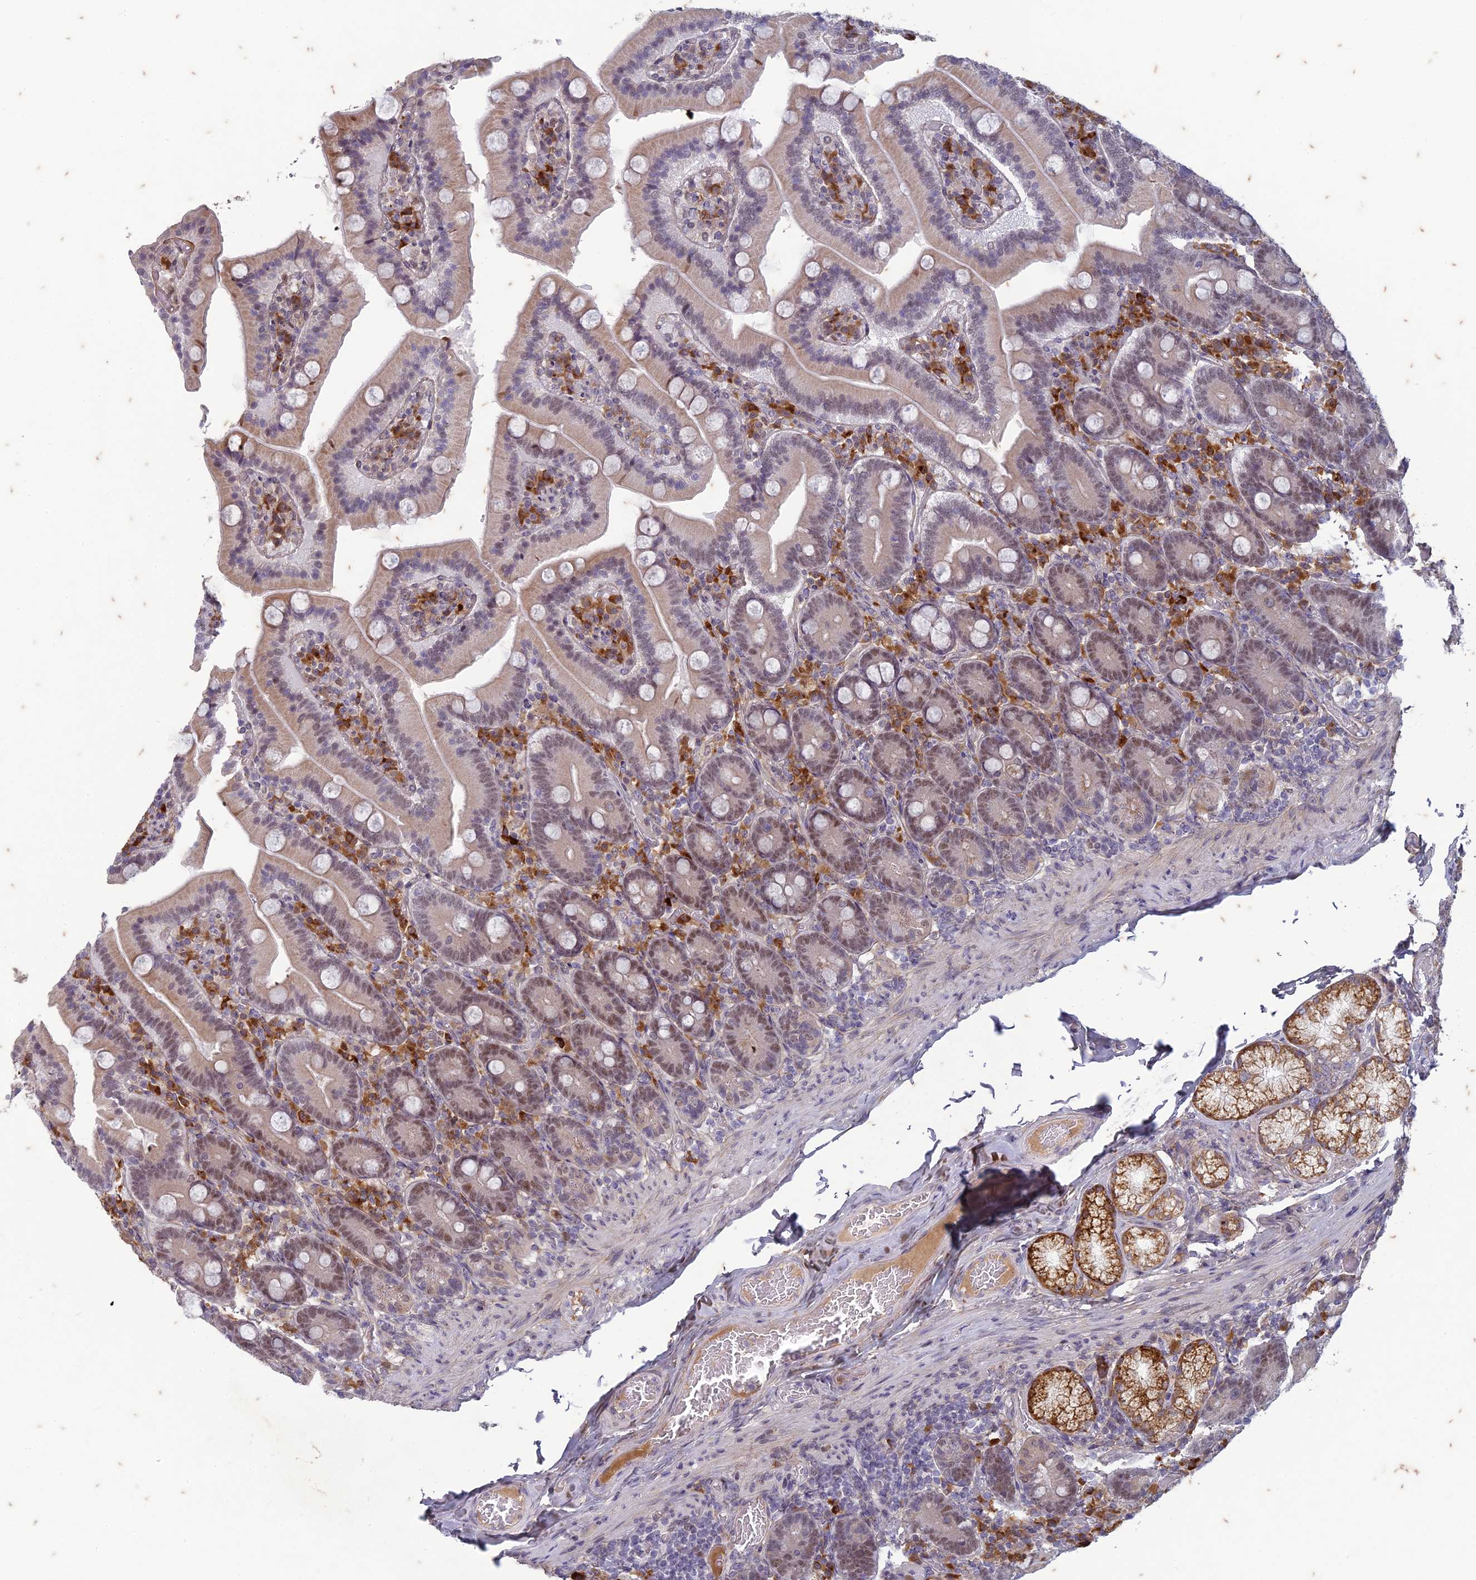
{"staining": {"intensity": "moderate", "quantity": "25%-75%", "location": "nuclear"}, "tissue": "duodenum", "cell_type": "Glandular cells", "image_type": "normal", "snomed": [{"axis": "morphology", "description": "Normal tissue, NOS"}, {"axis": "topography", "description": "Duodenum"}], "caption": "Protein expression analysis of benign human duodenum reveals moderate nuclear staining in approximately 25%-75% of glandular cells.", "gene": "PABPN1L", "patient": {"sex": "female", "age": 62}}